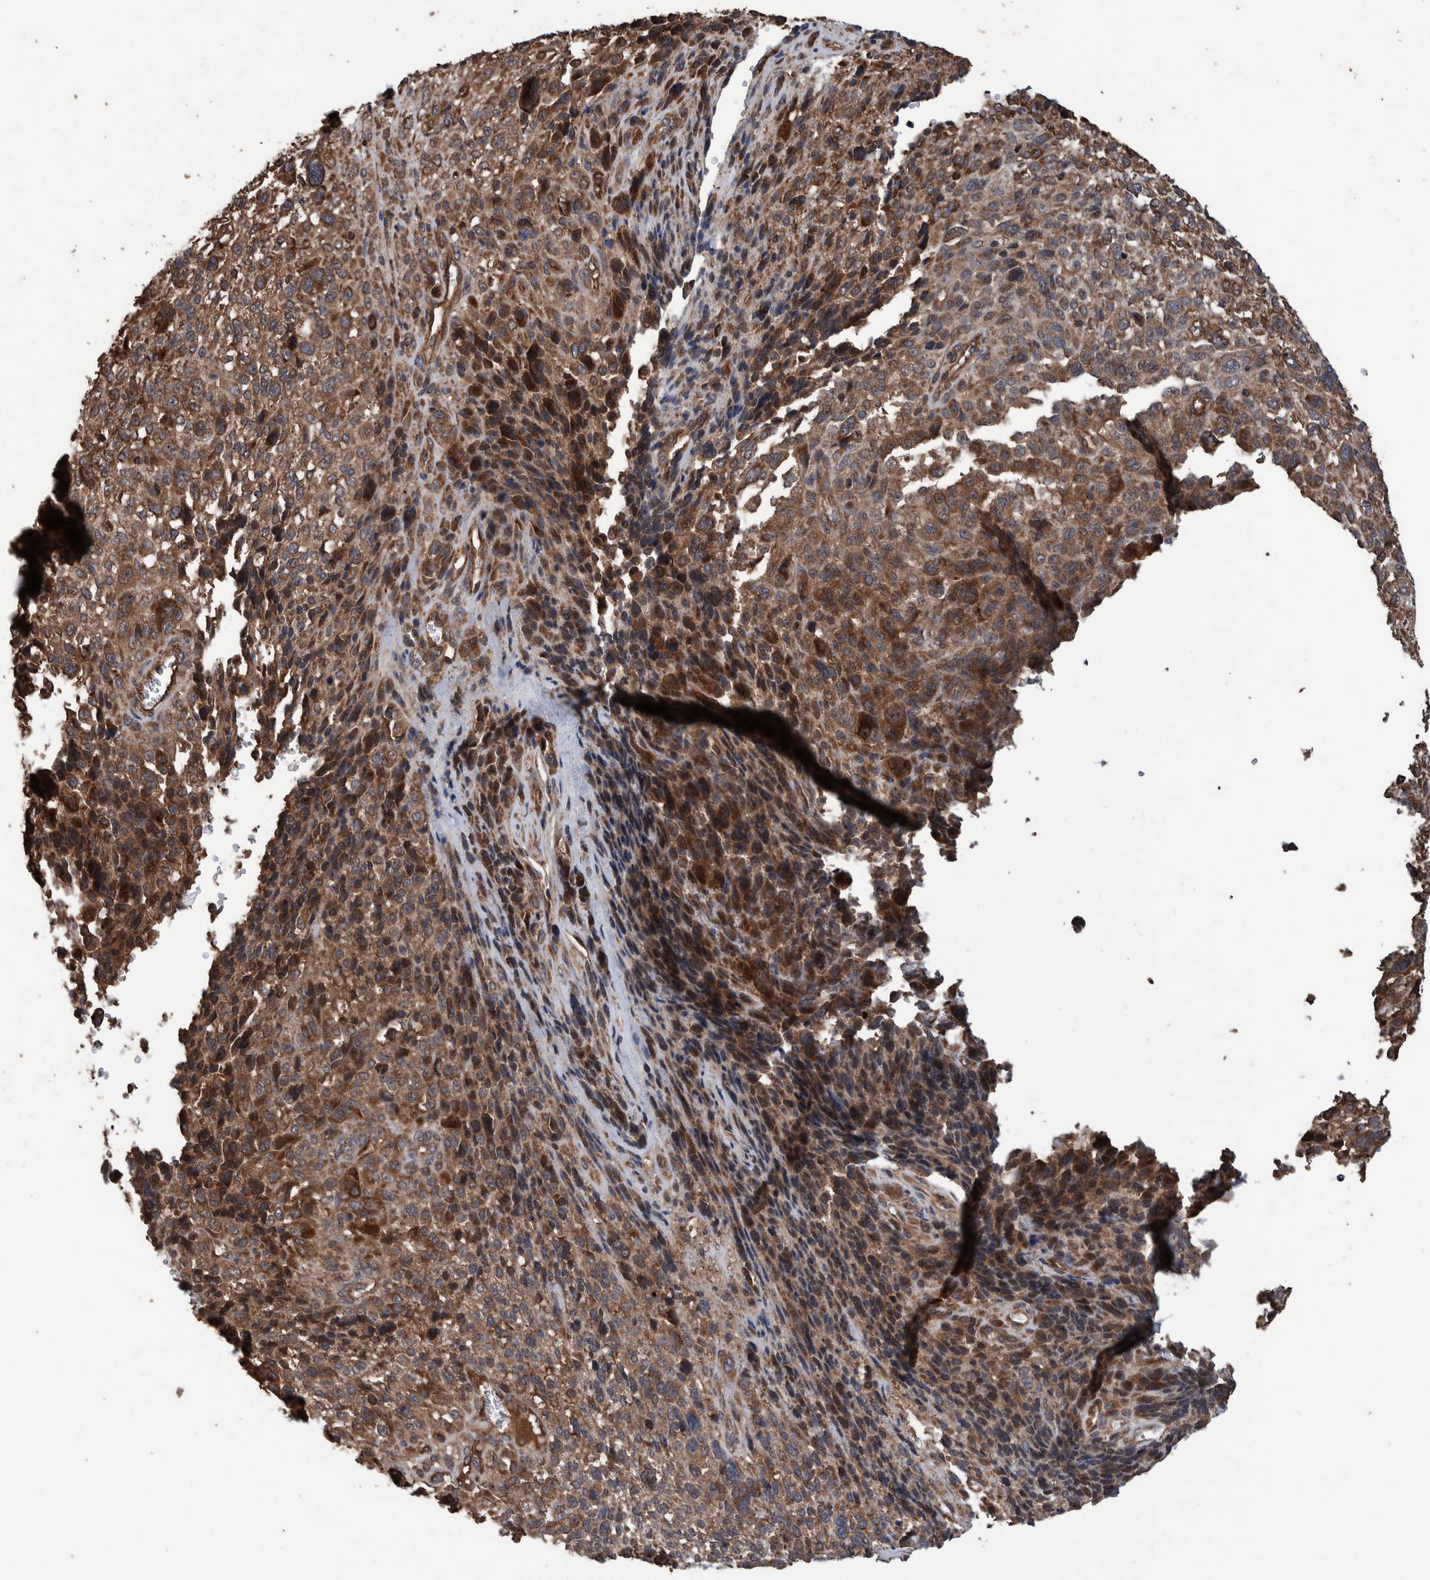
{"staining": {"intensity": "moderate", "quantity": ">75%", "location": "cytoplasmic/membranous"}, "tissue": "melanoma", "cell_type": "Tumor cells", "image_type": "cancer", "snomed": [{"axis": "morphology", "description": "Malignant melanoma, NOS"}, {"axis": "topography", "description": "Skin"}], "caption": "Malignant melanoma stained with a brown dye exhibits moderate cytoplasmic/membranous positive positivity in approximately >75% of tumor cells.", "gene": "TRIM16", "patient": {"sex": "female", "age": 55}}